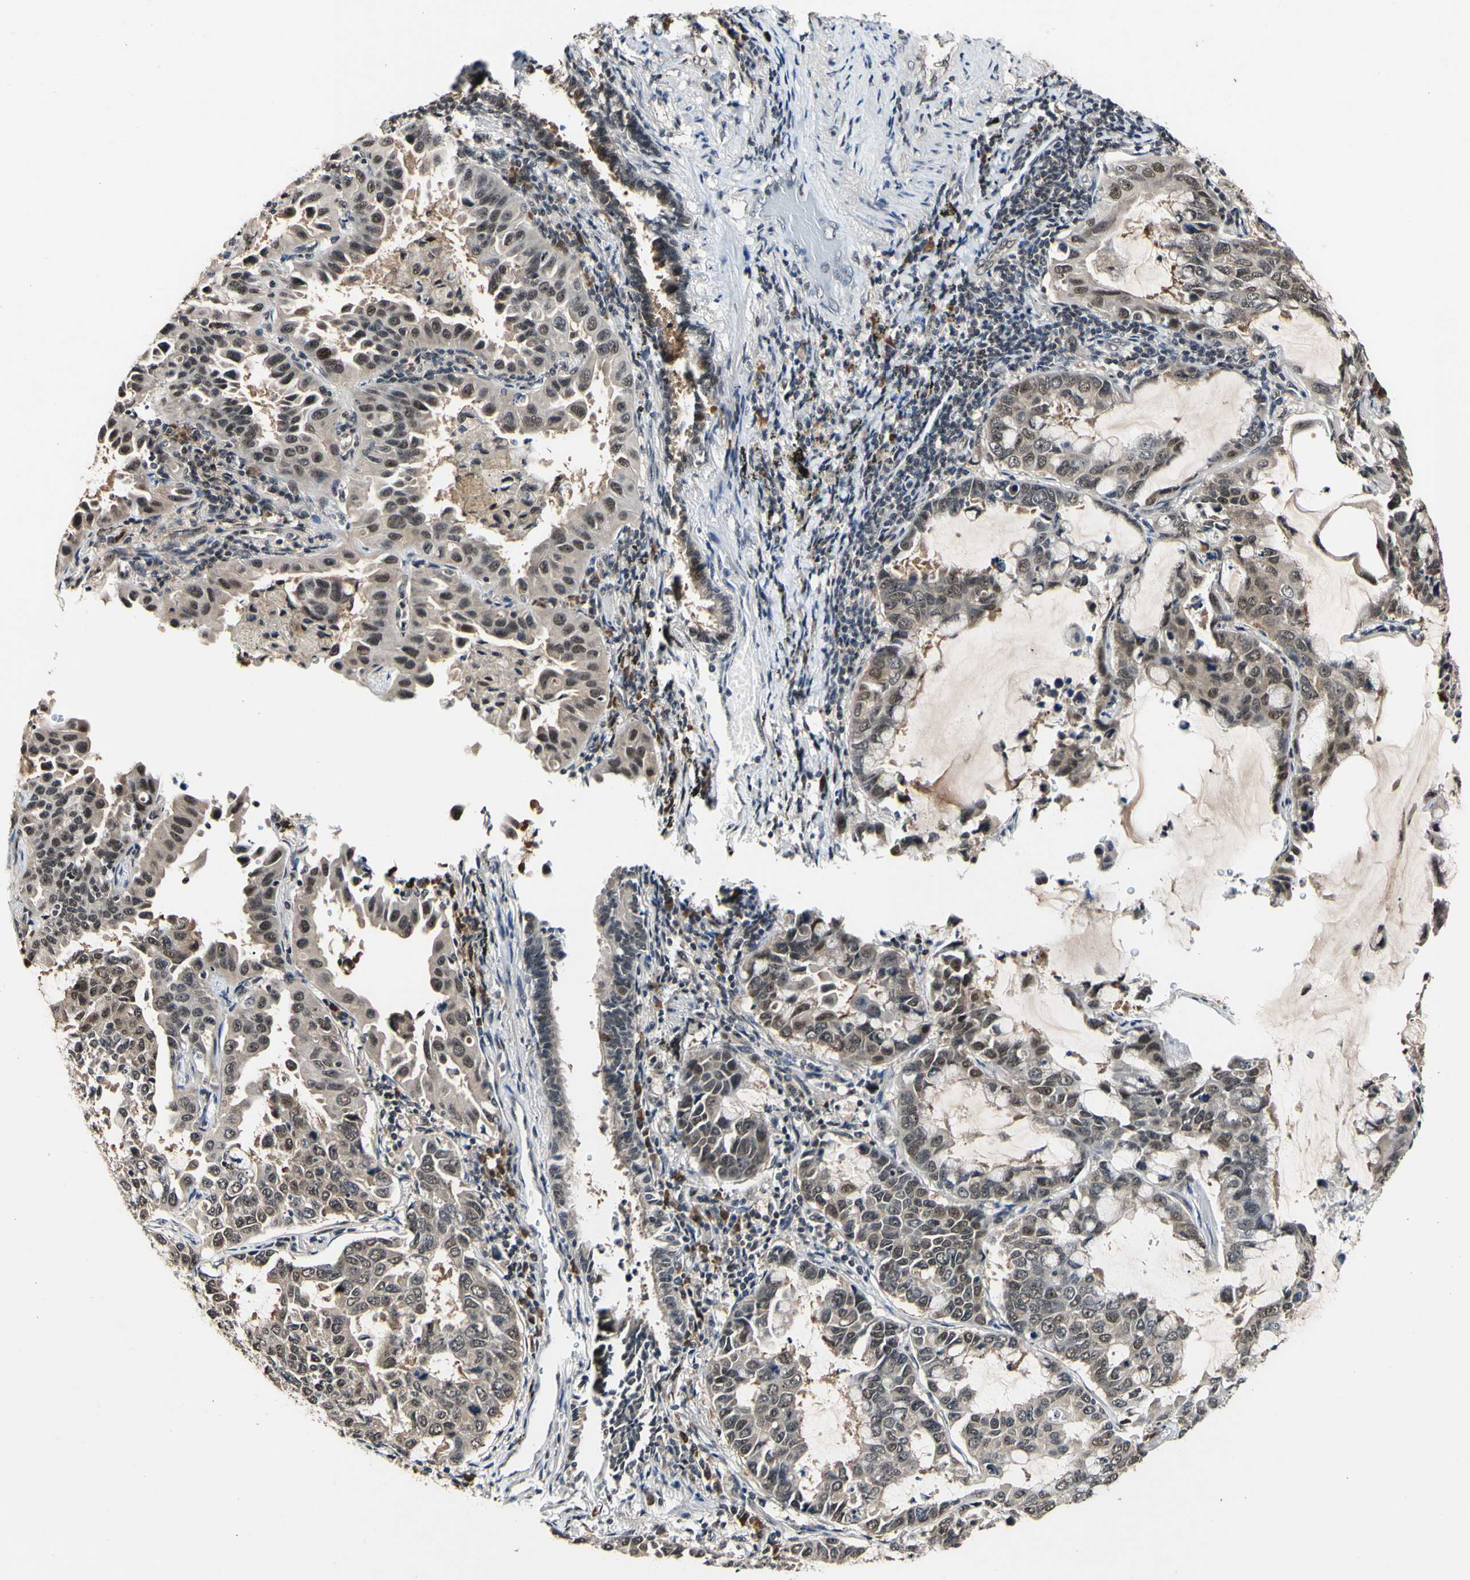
{"staining": {"intensity": "weak", "quantity": ">75%", "location": "cytoplasmic/membranous,nuclear"}, "tissue": "lung cancer", "cell_type": "Tumor cells", "image_type": "cancer", "snomed": [{"axis": "morphology", "description": "Adenocarcinoma, NOS"}, {"axis": "topography", "description": "Lung"}], "caption": "Brown immunohistochemical staining in human lung adenocarcinoma exhibits weak cytoplasmic/membranous and nuclear positivity in approximately >75% of tumor cells.", "gene": "PSMD10", "patient": {"sex": "male", "age": 64}}